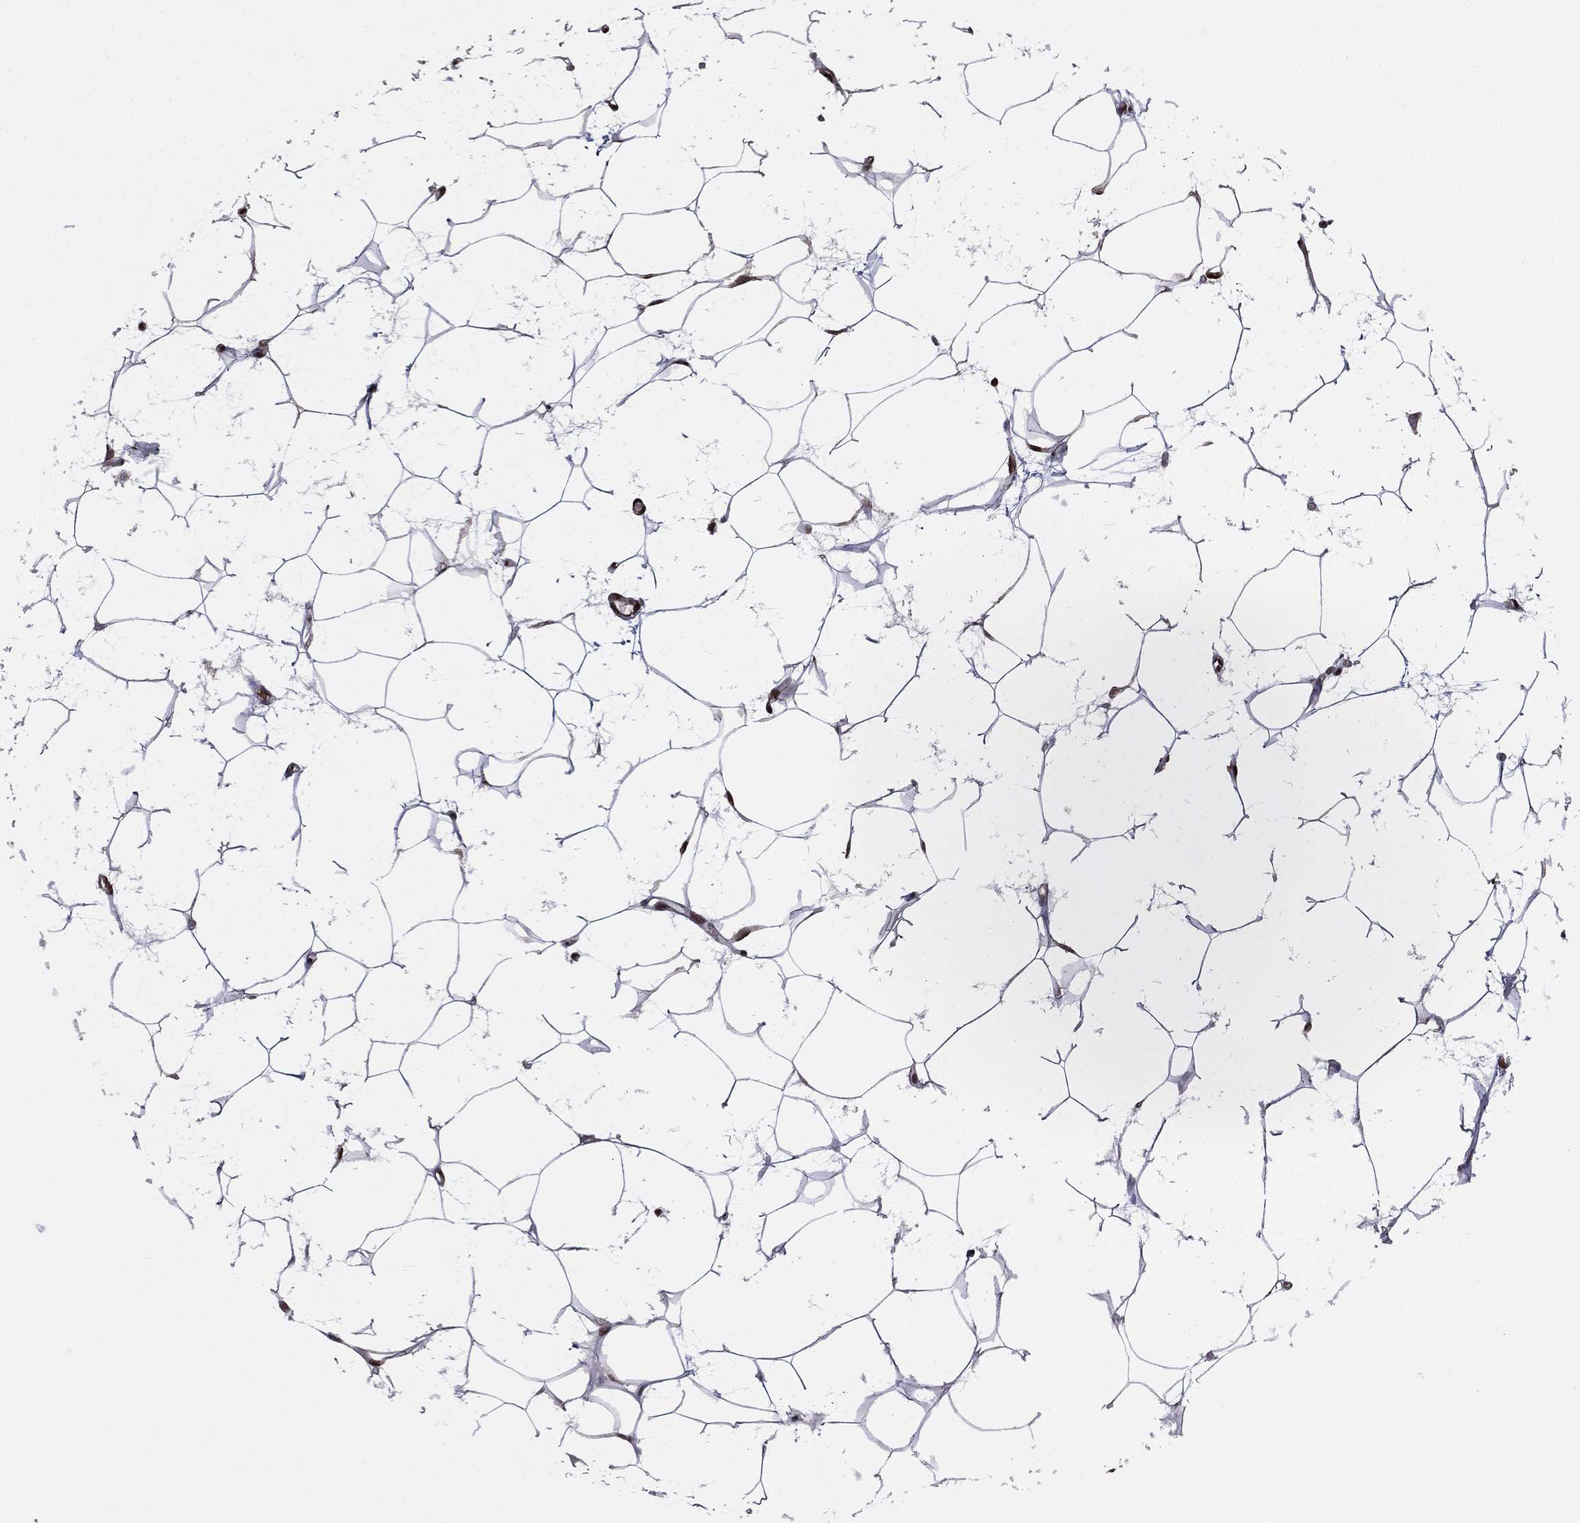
{"staining": {"intensity": "moderate", "quantity": ">75%", "location": "nuclear"}, "tissue": "adipose tissue", "cell_type": "Adipocytes", "image_type": "normal", "snomed": [{"axis": "morphology", "description": "Normal tissue, NOS"}, {"axis": "topography", "description": "Breast"}], "caption": "Moderate nuclear positivity is present in approximately >75% of adipocytes in benign adipose tissue.", "gene": "GAPDH", "patient": {"sex": "female", "age": 49}}